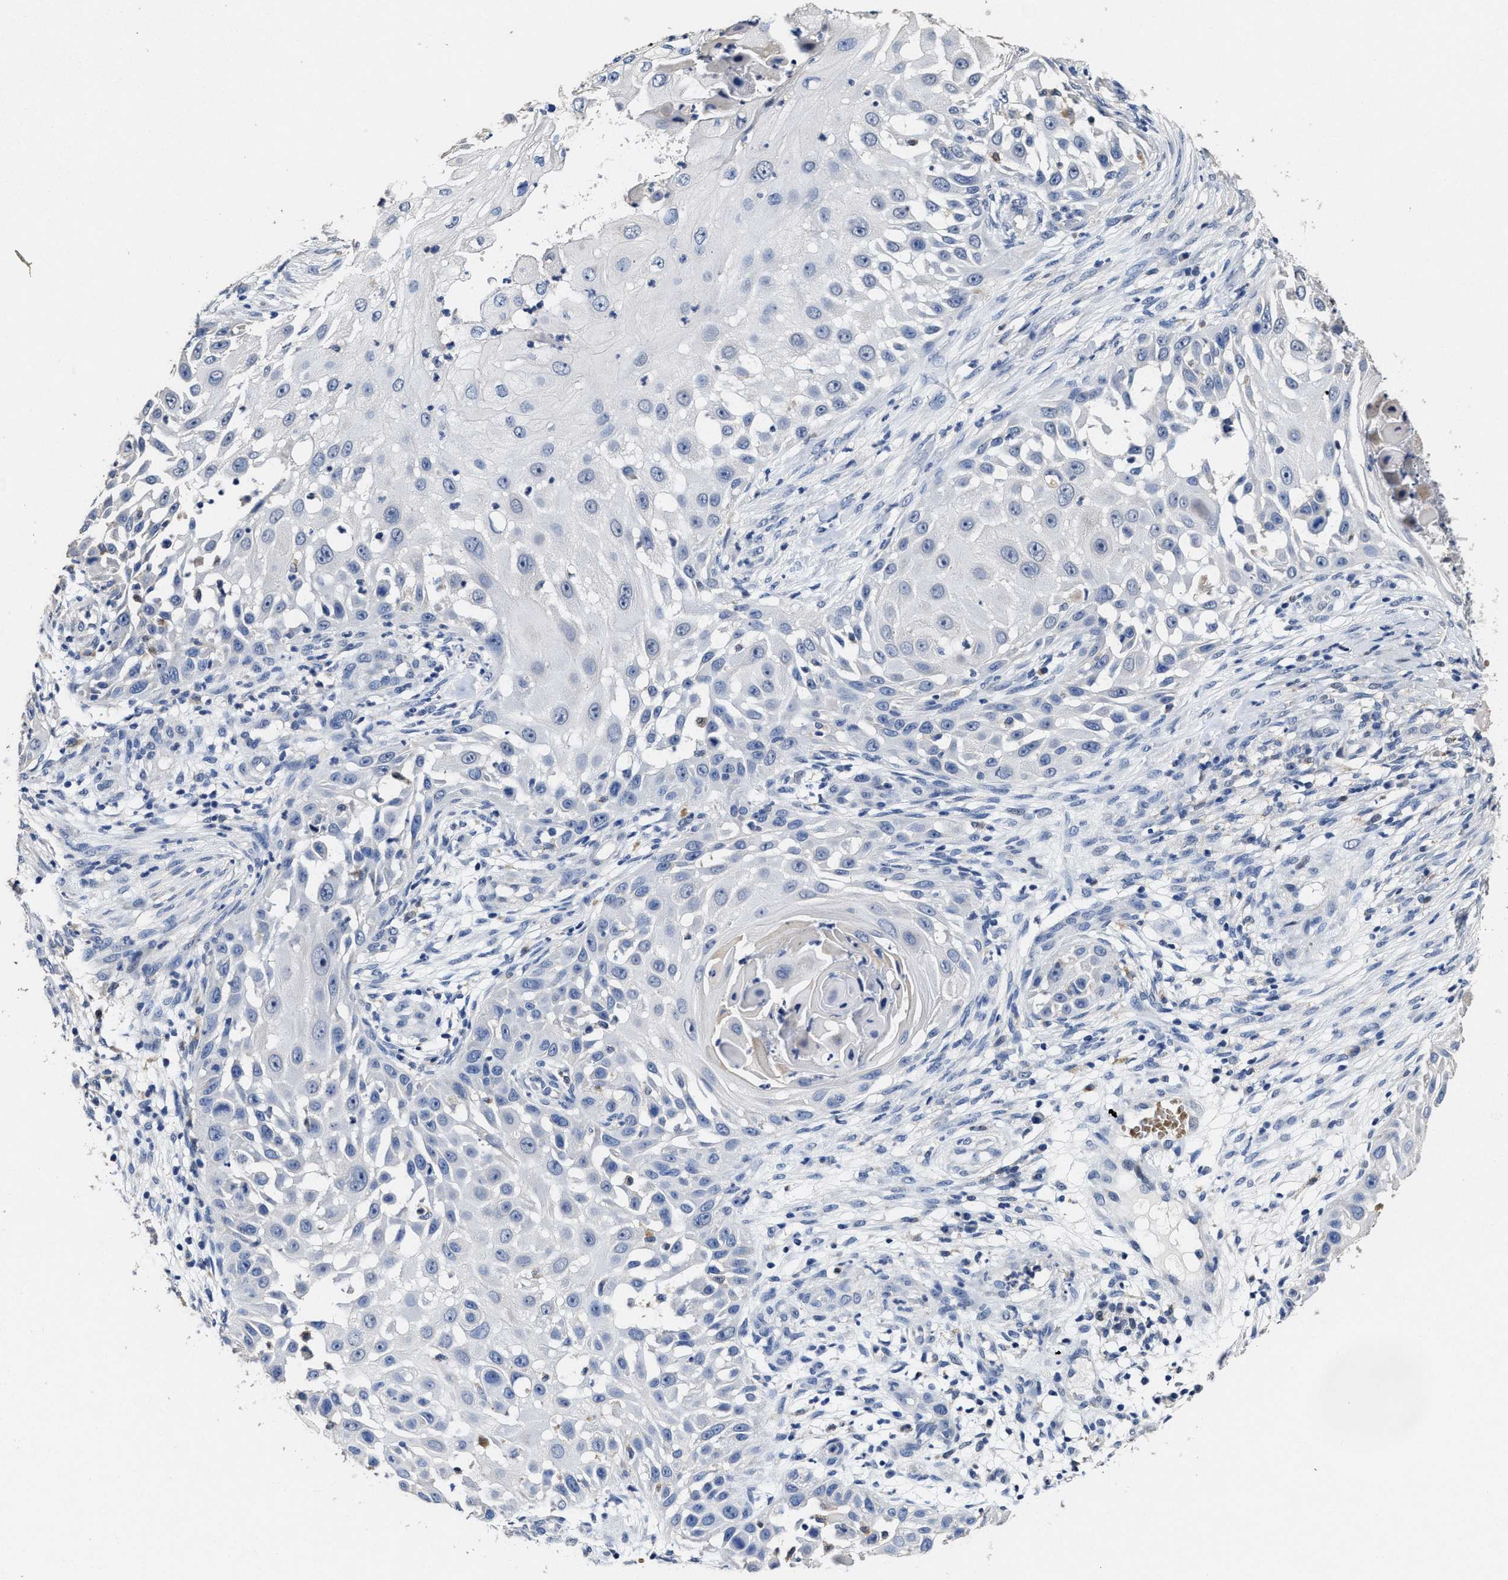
{"staining": {"intensity": "negative", "quantity": "none", "location": "none"}, "tissue": "skin cancer", "cell_type": "Tumor cells", "image_type": "cancer", "snomed": [{"axis": "morphology", "description": "Squamous cell carcinoma, NOS"}, {"axis": "topography", "description": "Skin"}], "caption": "DAB immunohistochemical staining of skin cancer displays no significant staining in tumor cells.", "gene": "ZFAT", "patient": {"sex": "female", "age": 44}}